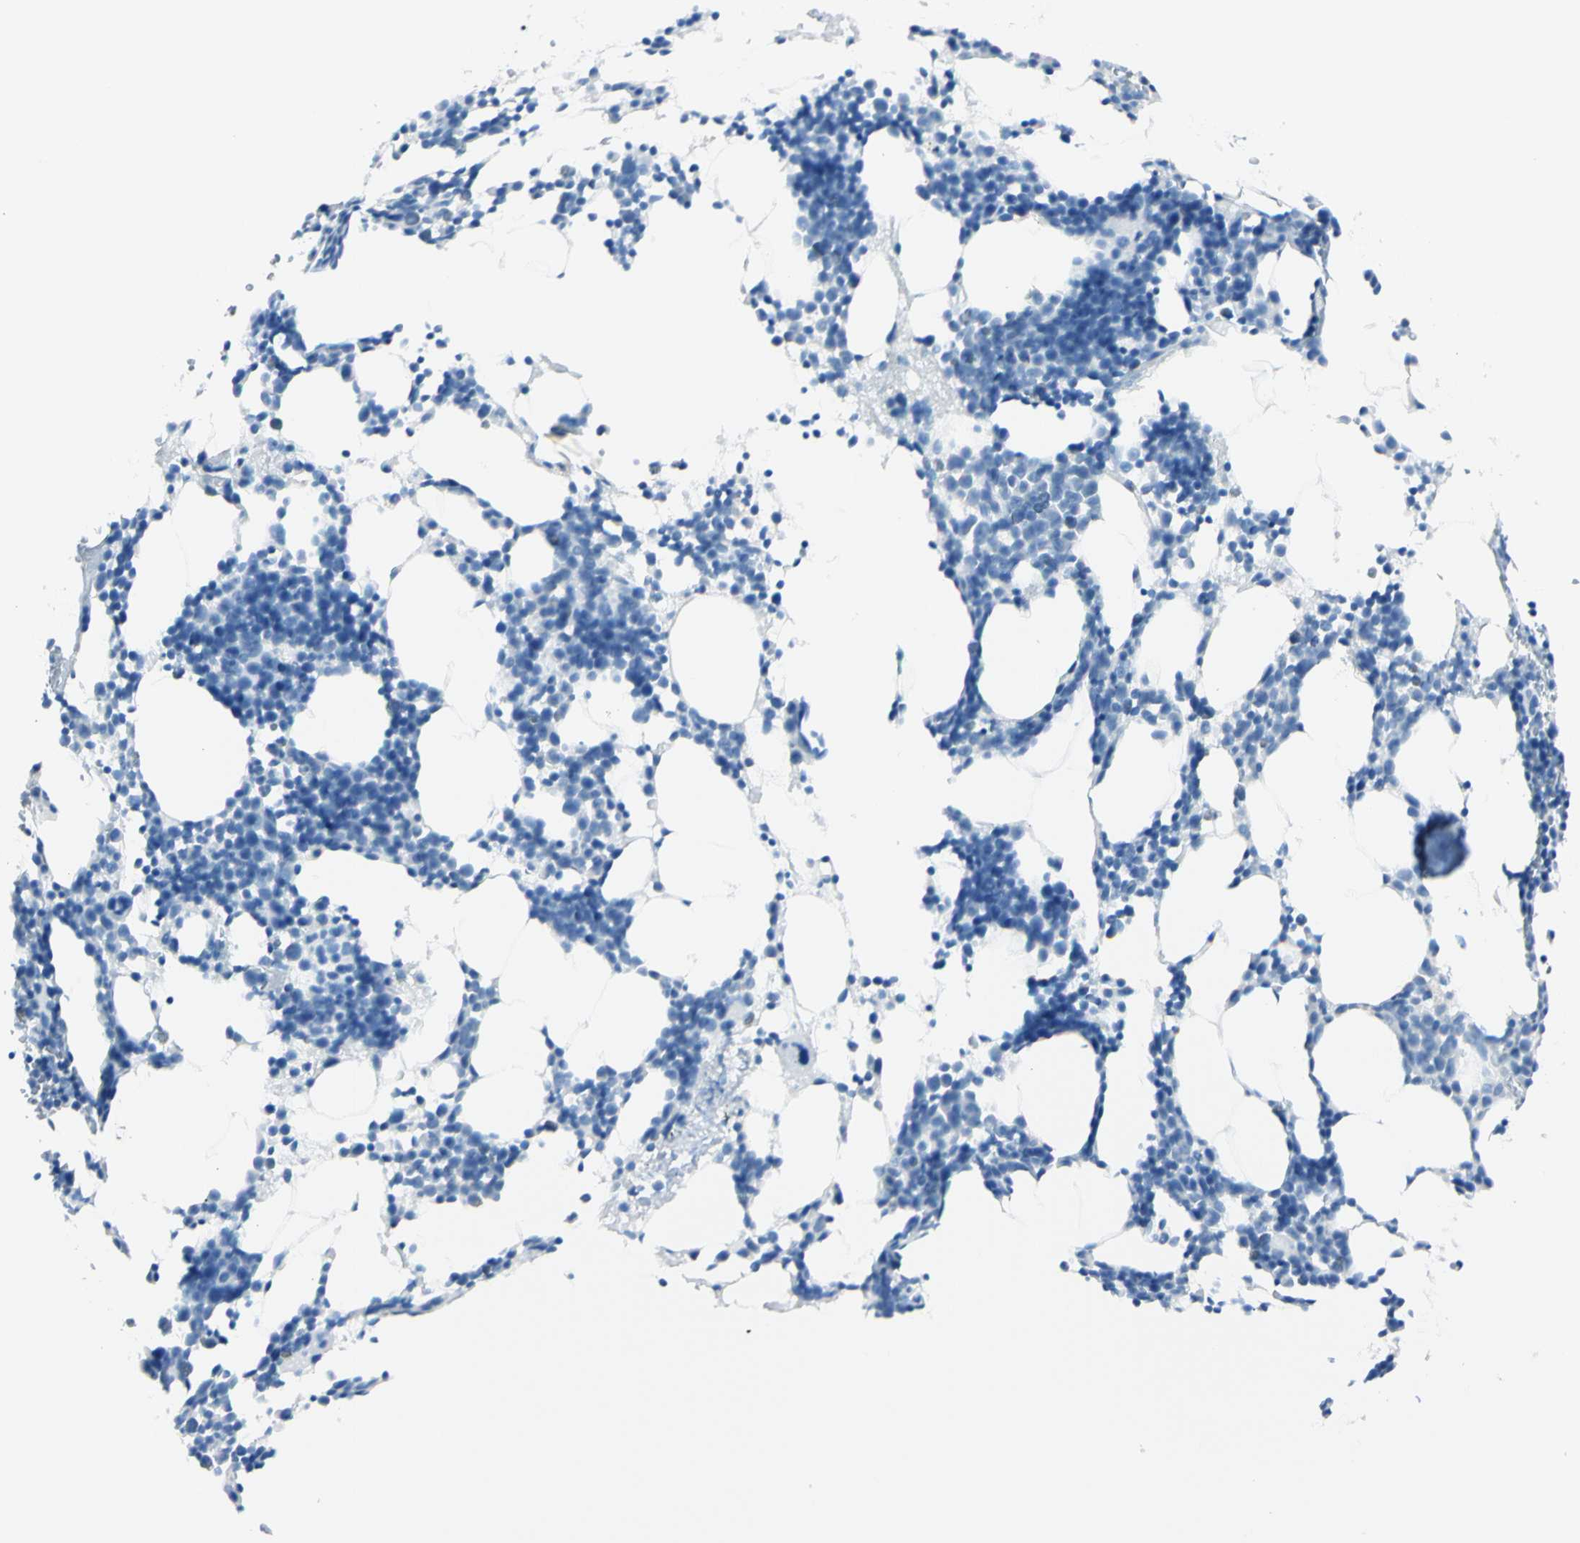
{"staining": {"intensity": "negative", "quantity": "none", "location": "none"}, "tissue": "bone marrow", "cell_type": "Hematopoietic cells", "image_type": "normal", "snomed": [{"axis": "morphology", "description": "Normal tissue, NOS"}, {"axis": "morphology", "description": "Inflammation, NOS"}, {"axis": "topography", "description": "Bone marrow"}], "caption": "An image of bone marrow stained for a protein exhibits no brown staining in hematopoietic cells. (Stains: DAB (3,3'-diaminobenzidine) immunohistochemistry (IHC) with hematoxylin counter stain, Microscopy: brightfield microscopy at high magnification).", "gene": "FOLH1", "patient": {"sex": "male", "age": 42}}